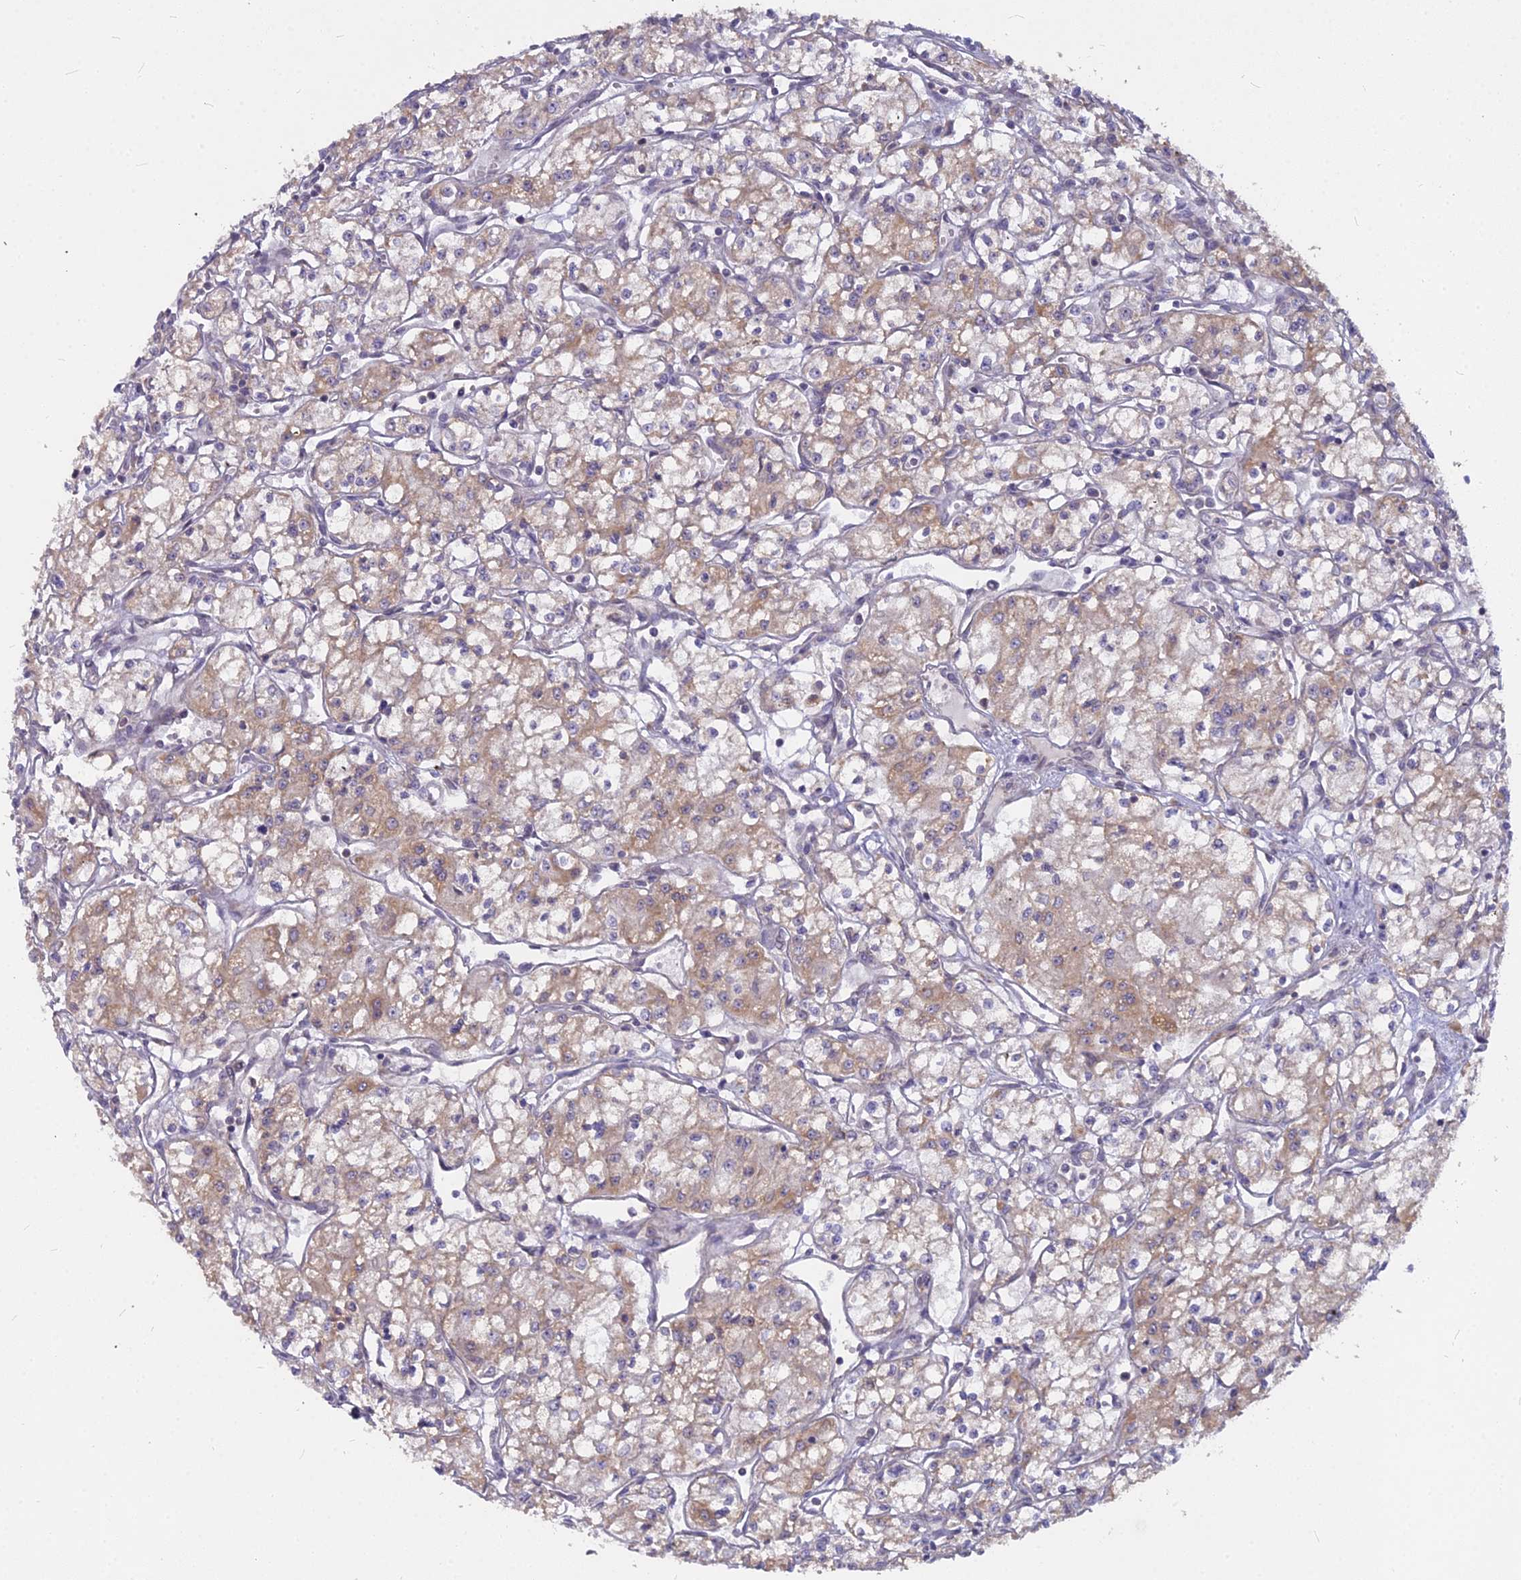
{"staining": {"intensity": "moderate", "quantity": "25%-75%", "location": "cytoplasmic/membranous"}, "tissue": "renal cancer", "cell_type": "Tumor cells", "image_type": "cancer", "snomed": [{"axis": "morphology", "description": "Adenocarcinoma, NOS"}, {"axis": "topography", "description": "Kidney"}], "caption": "Tumor cells exhibit medium levels of moderate cytoplasmic/membranous positivity in about 25%-75% of cells in renal cancer (adenocarcinoma). The protein of interest is stained brown, and the nuclei are stained in blue (DAB (3,3'-diaminobenzidine) IHC with brightfield microscopy, high magnification).", "gene": "MICU2", "patient": {"sex": "male", "age": 59}}